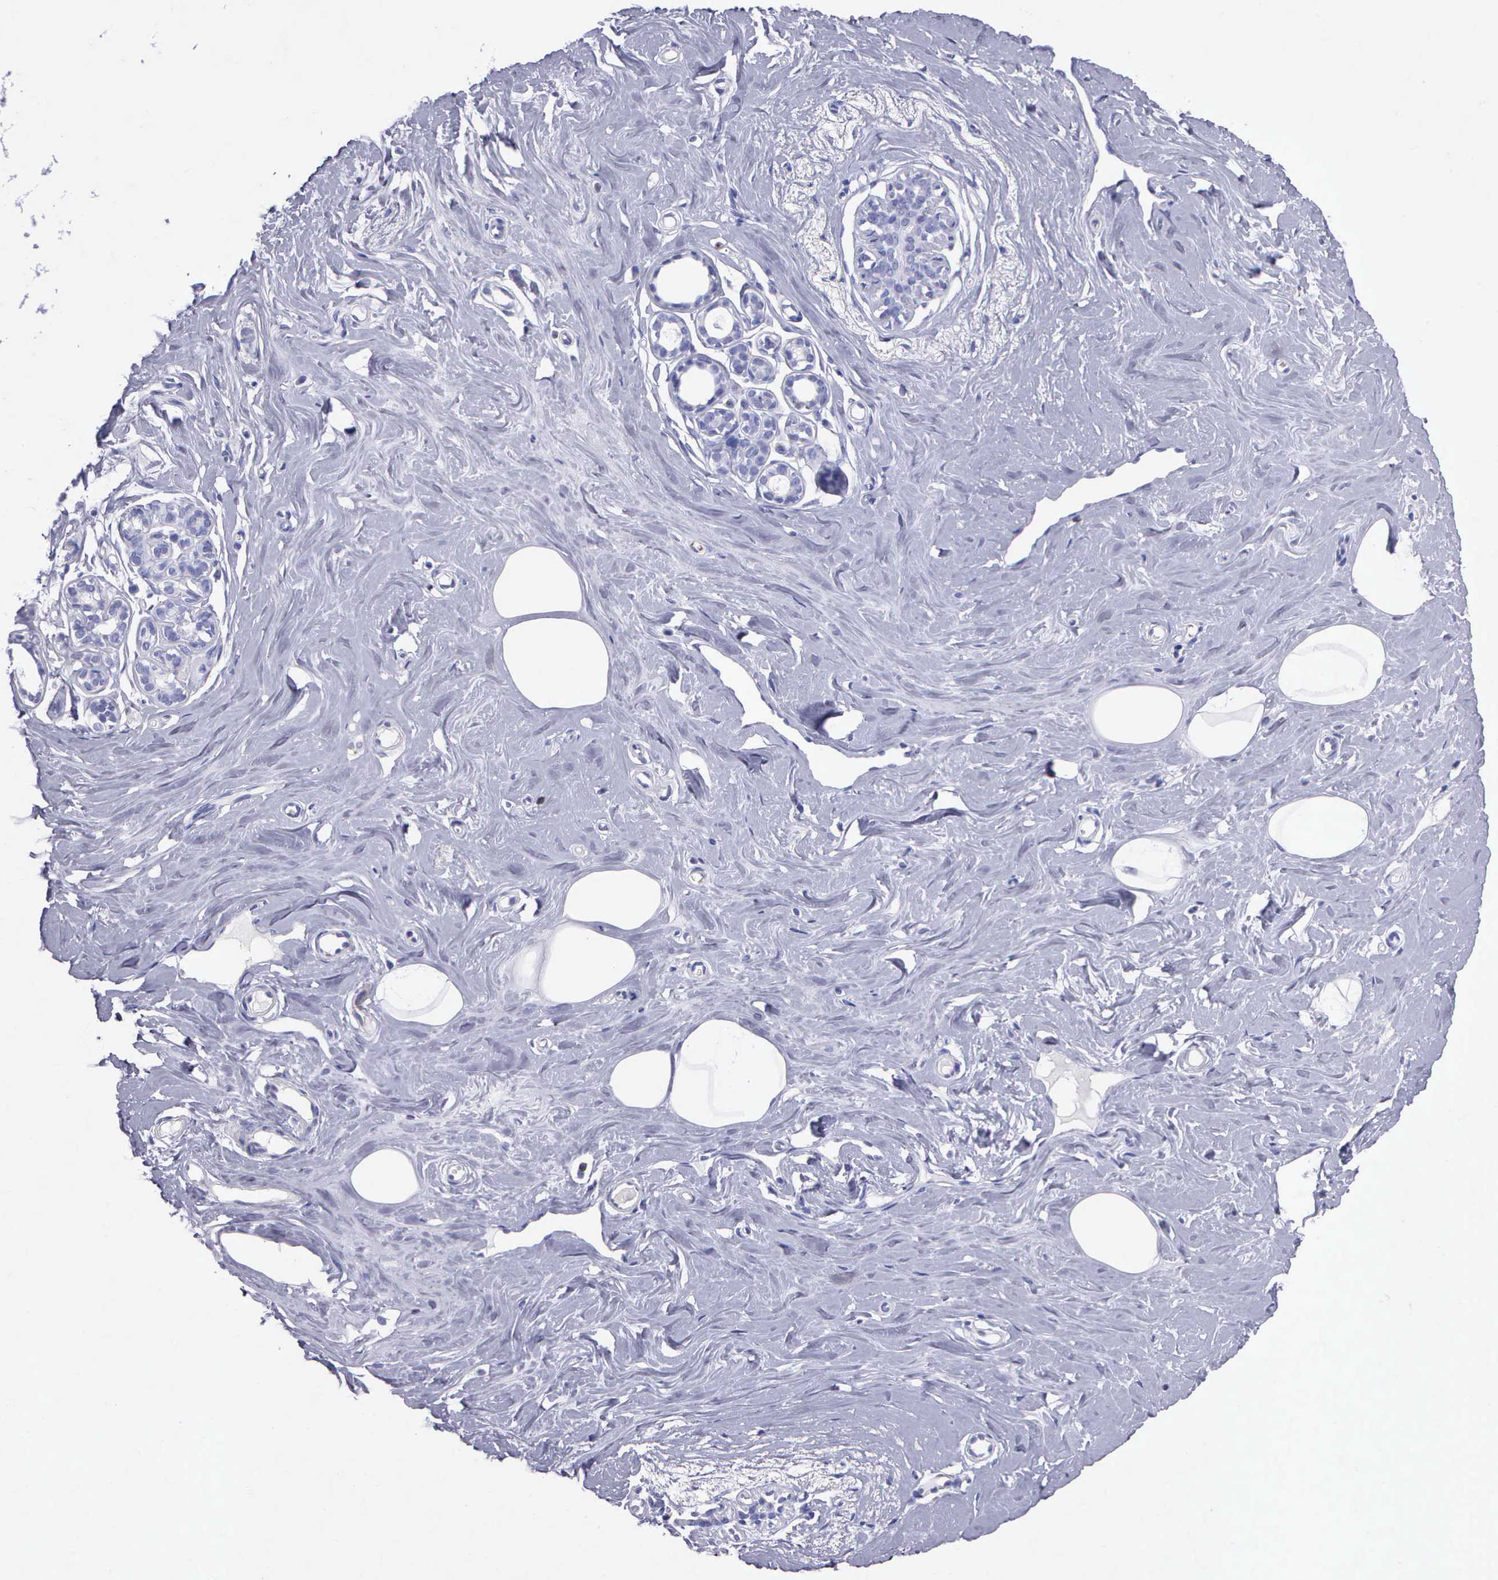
{"staining": {"intensity": "negative", "quantity": "none", "location": "none"}, "tissue": "breast", "cell_type": "Adipocytes", "image_type": "normal", "snomed": [{"axis": "morphology", "description": "Normal tissue, NOS"}, {"axis": "topography", "description": "Breast"}], "caption": "The photomicrograph shows no significant staining in adipocytes of breast. (Brightfield microscopy of DAB immunohistochemistry (IHC) at high magnification).", "gene": "SRGN", "patient": {"sex": "female", "age": 45}}